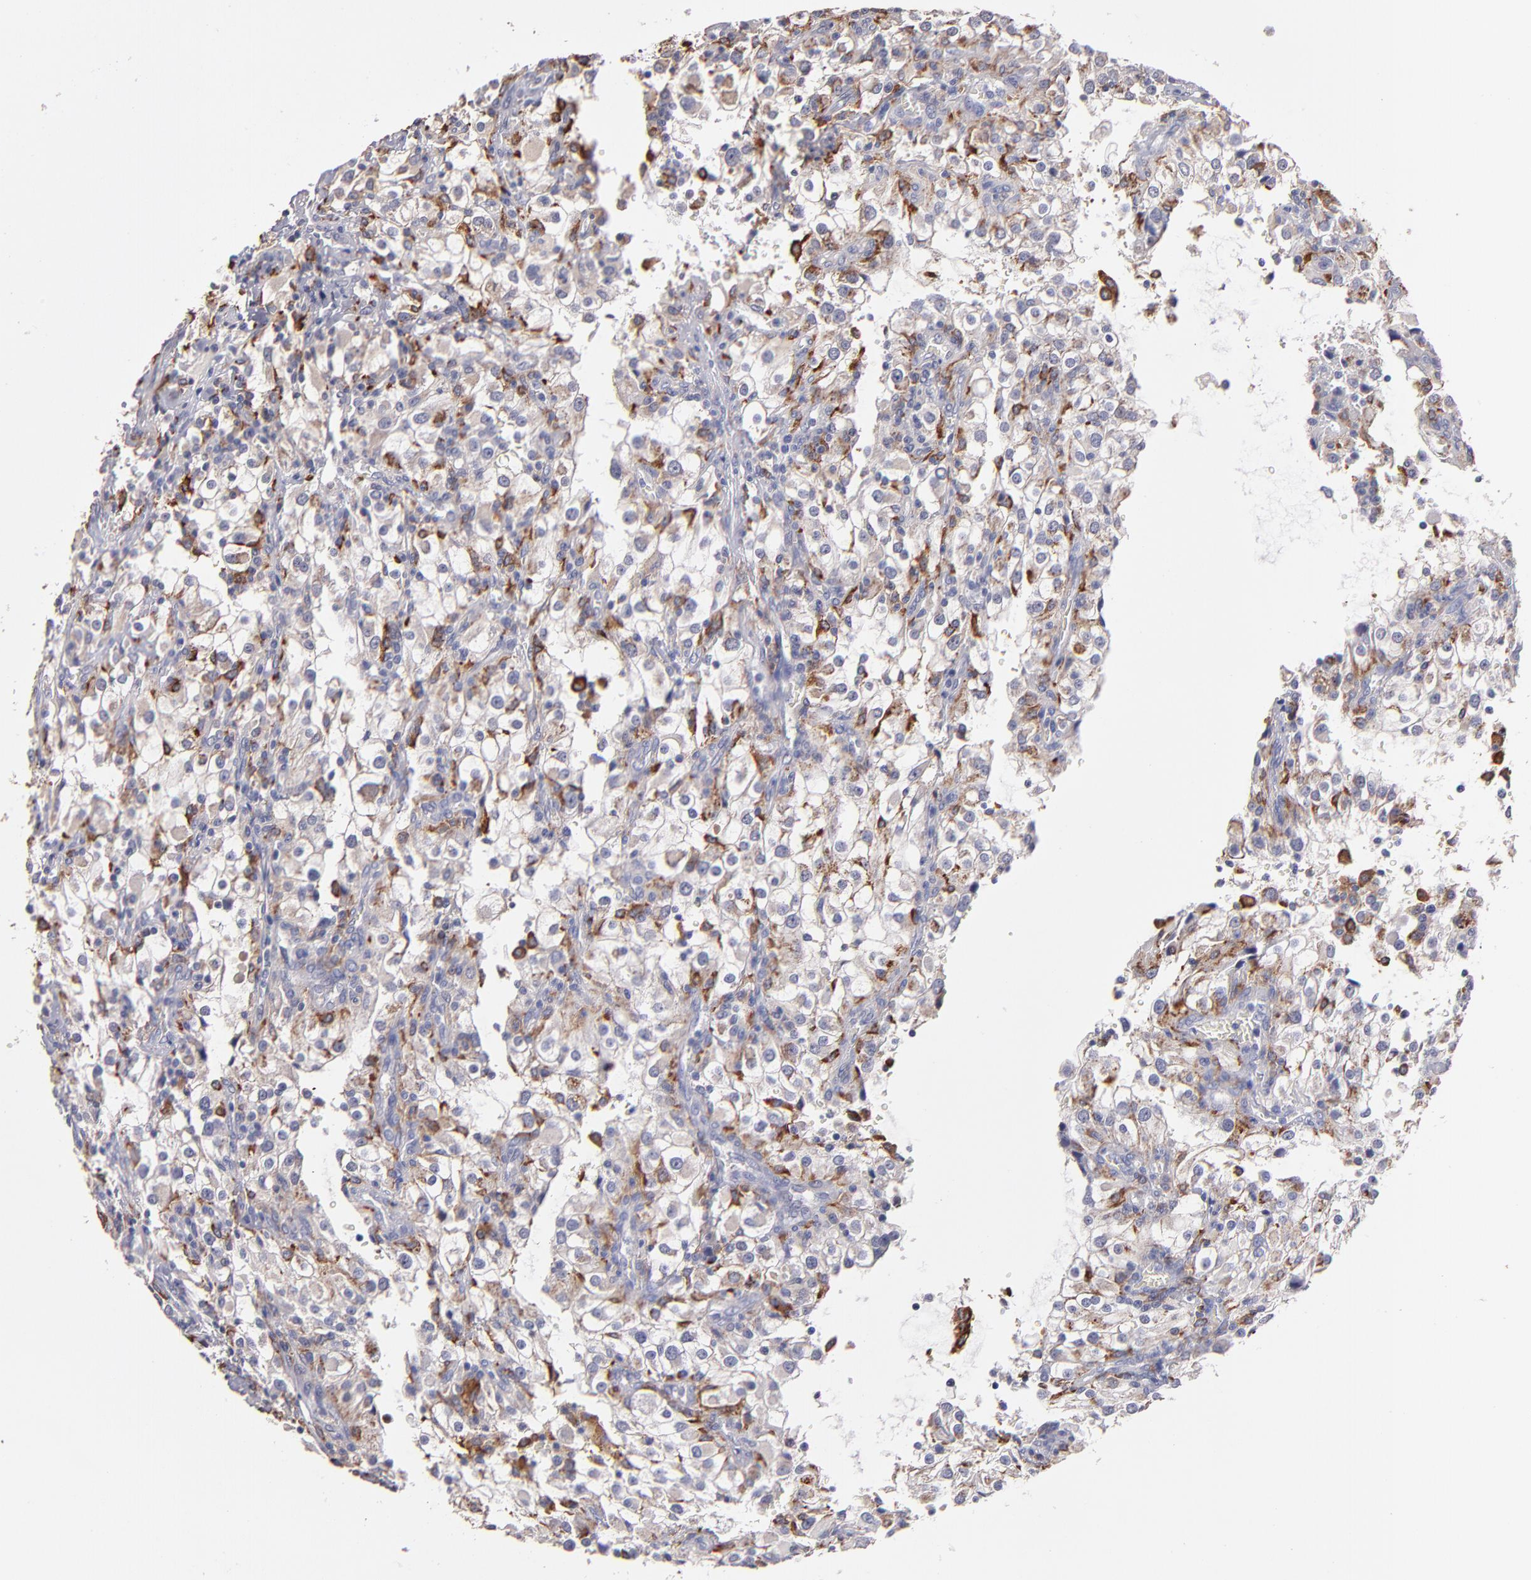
{"staining": {"intensity": "weak", "quantity": "25%-75%", "location": "cytoplasmic/membranous"}, "tissue": "renal cancer", "cell_type": "Tumor cells", "image_type": "cancer", "snomed": [{"axis": "morphology", "description": "Adenocarcinoma, NOS"}, {"axis": "topography", "description": "Kidney"}], "caption": "Renal cancer (adenocarcinoma) stained with DAB (3,3'-diaminobenzidine) IHC exhibits low levels of weak cytoplasmic/membranous expression in approximately 25%-75% of tumor cells. The staining was performed using DAB, with brown indicating positive protein expression. Nuclei are stained blue with hematoxylin.", "gene": "GLDC", "patient": {"sex": "female", "age": 52}}